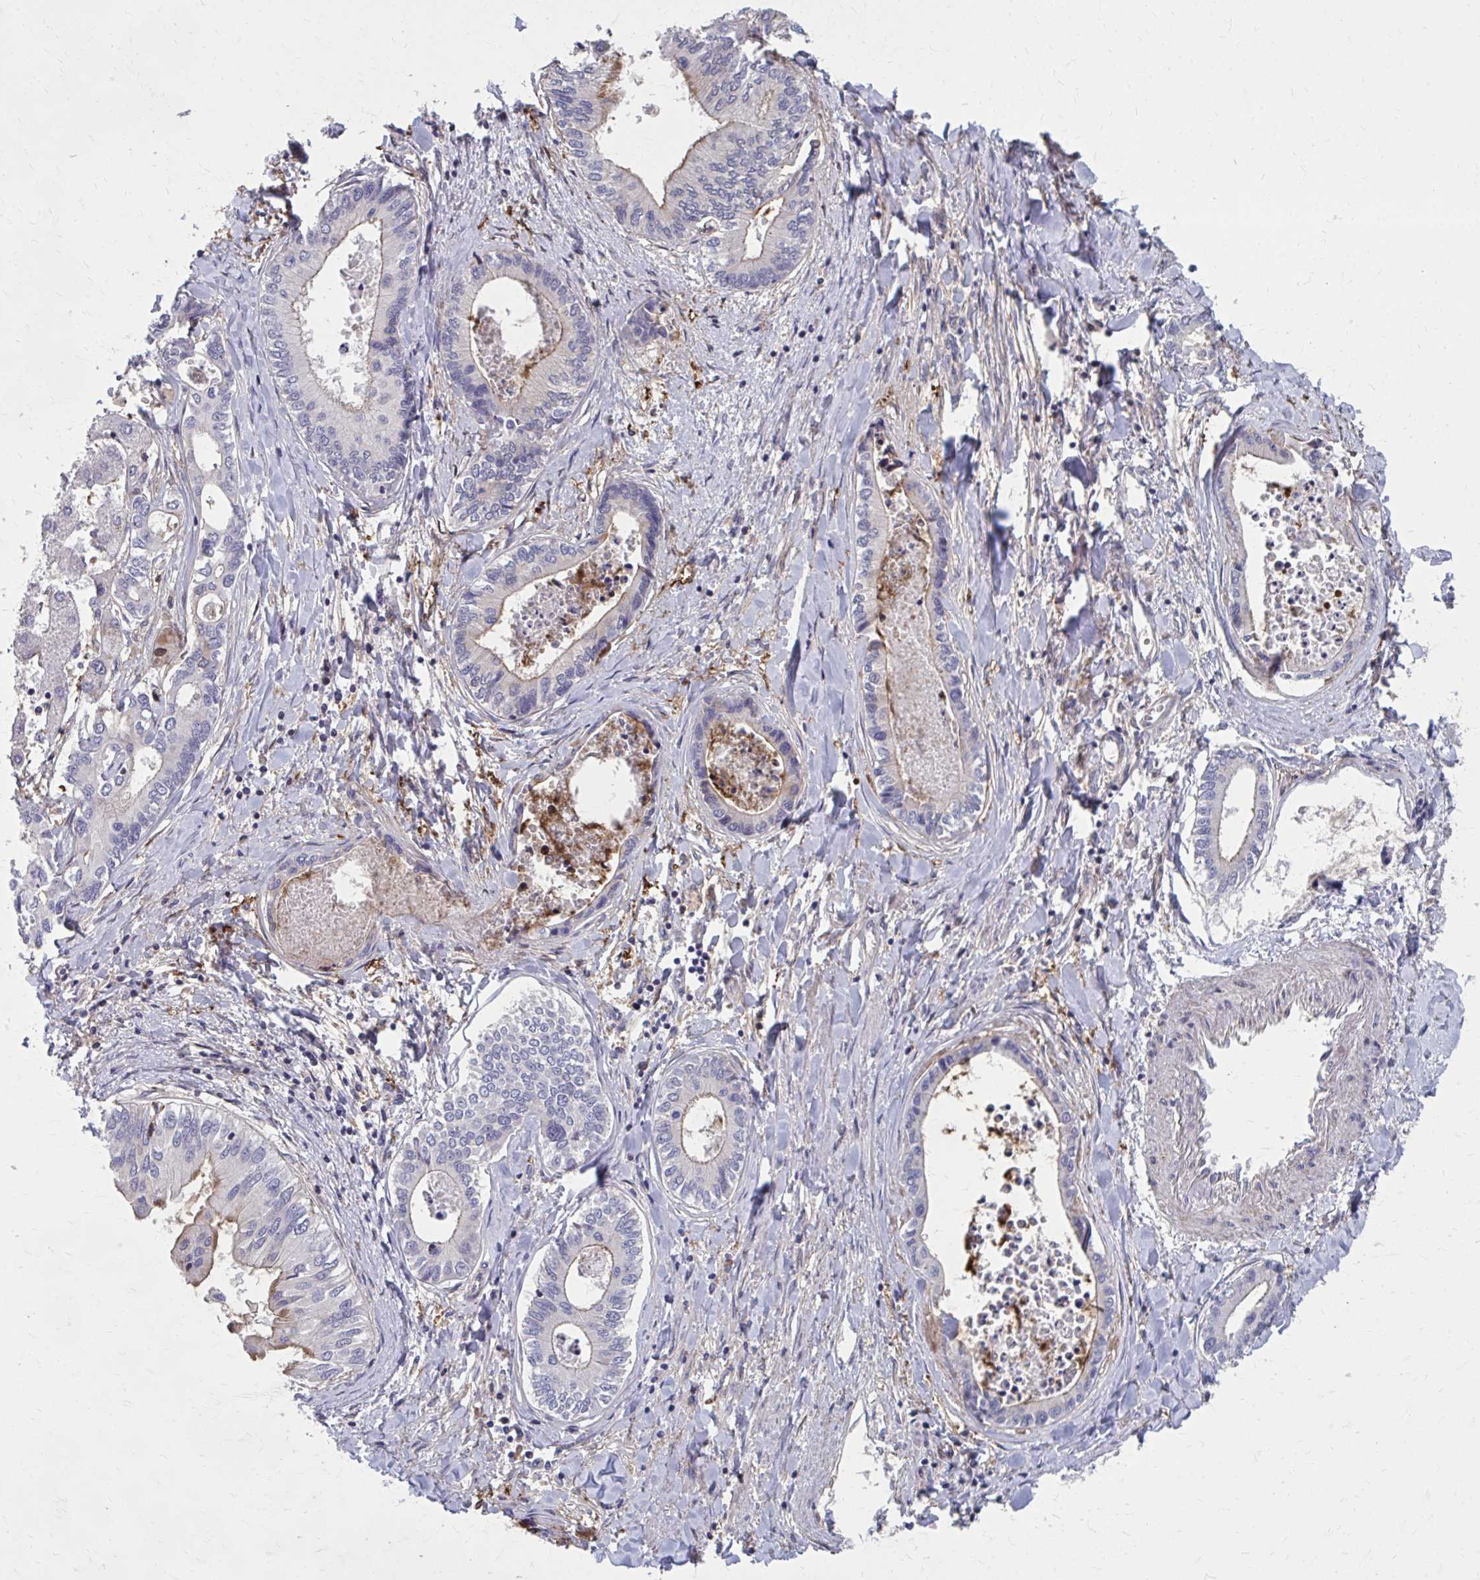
{"staining": {"intensity": "weak", "quantity": "<25%", "location": "cytoplasmic/membranous"}, "tissue": "liver cancer", "cell_type": "Tumor cells", "image_type": "cancer", "snomed": [{"axis": "morphology", "description": "Cholangiocarcinoma"}, {"axis": "topography", "description": "Liver"}], "caption": "This is an IHC photomicrograph of human liver cholangiocarcinoma. There is no expression in tumor cells.", "gene": "MMP14", "patient": {"sex": "male", "age": 66}}